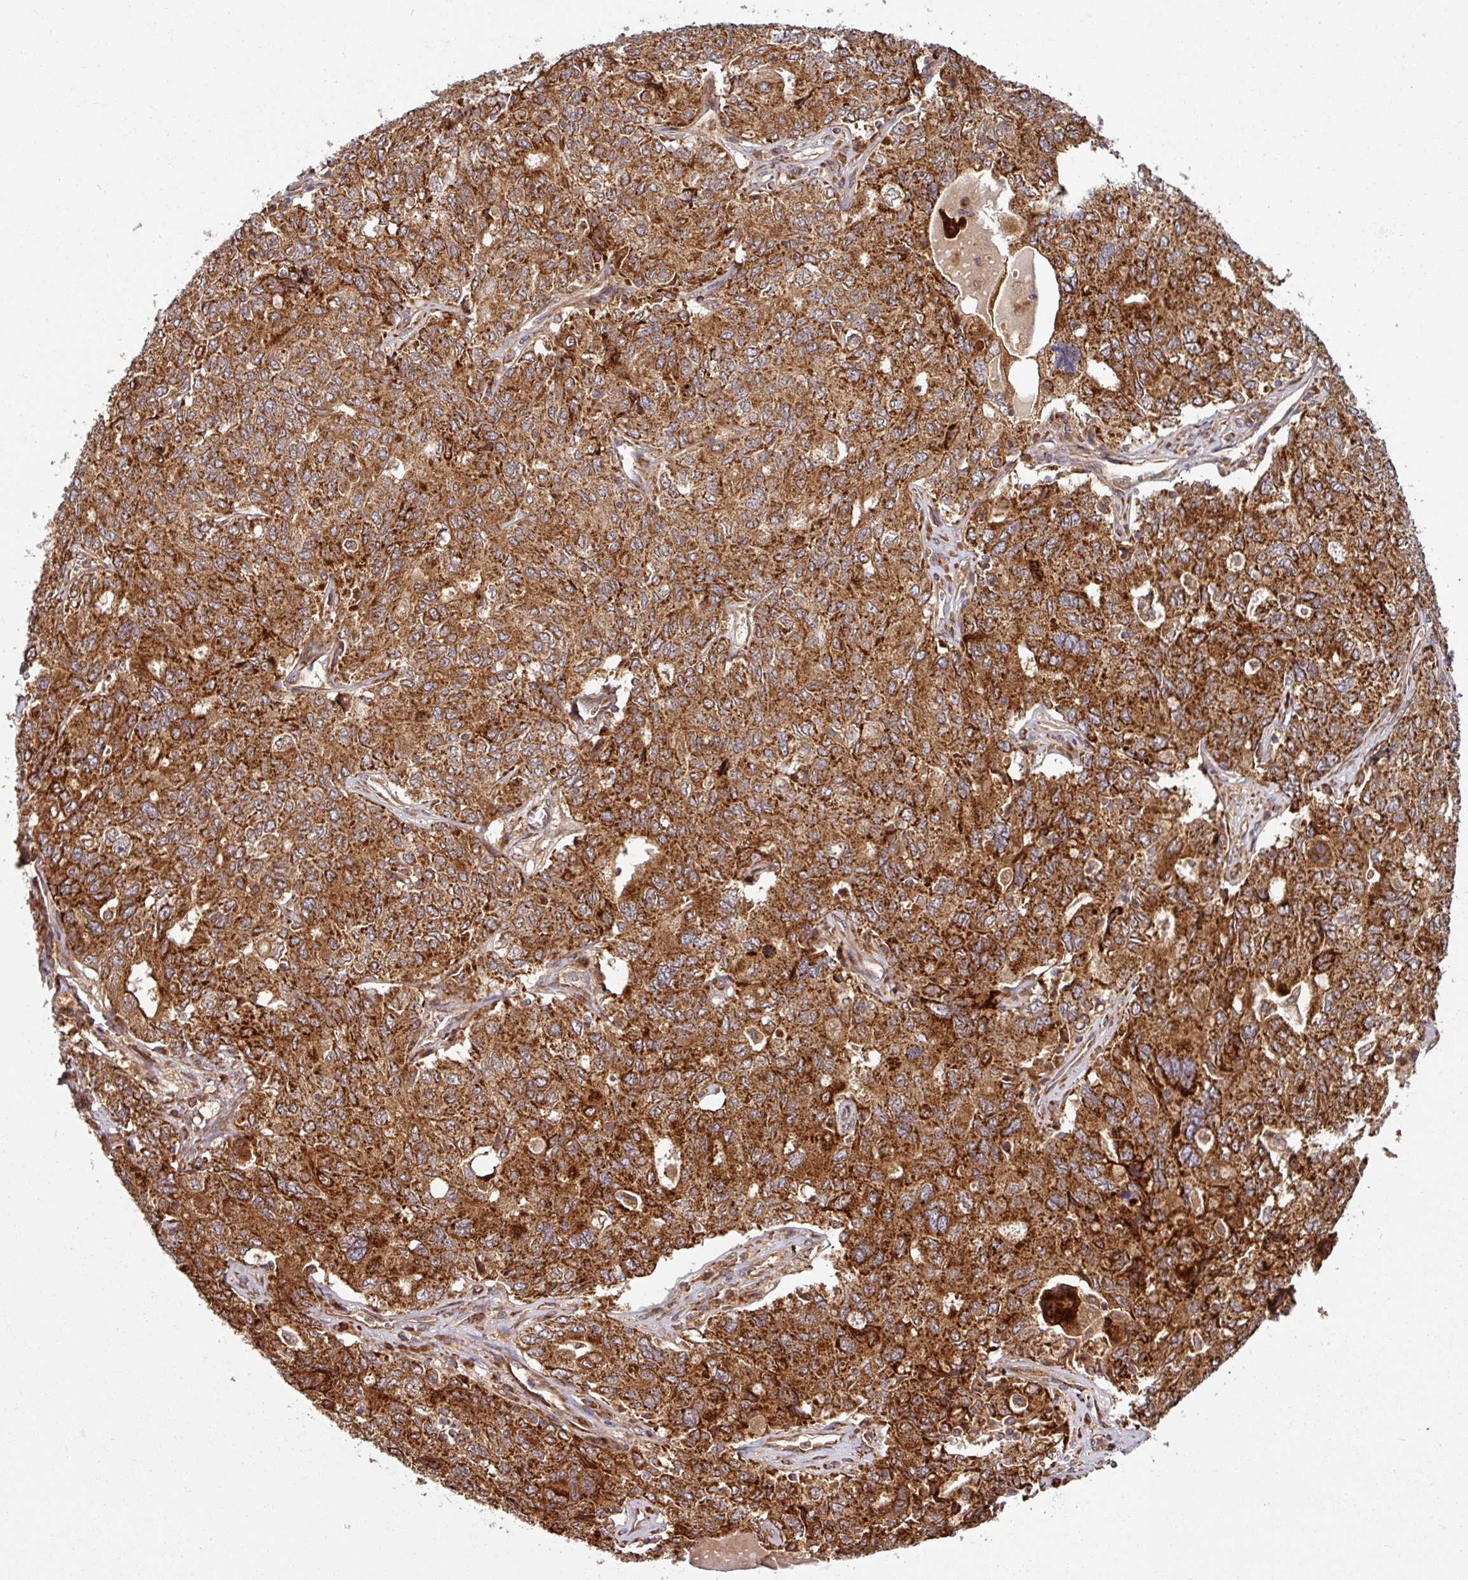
{"staining": {"intensity": "strong", "quantity": ">75%", "location": "cytoplasmic/membranous"}, "tissue": "ovarian cancer", "cell_type": "Tumor cells", "image_type": "cancer", "snomed": [{"axis": "morphology", "description": "Carcinoma, endometroid"}, {"axis": "topography", "description": "Ovary"}], "caption": "The histopathology image reveals staining of ovarian cancer (endometroid carcinoma), revealing strong cytoplasmic/membranous protein positivity (brown color) within tumor cells.", "gene": "RAB5A", "patient": {"sex": "female", "age": 62}}